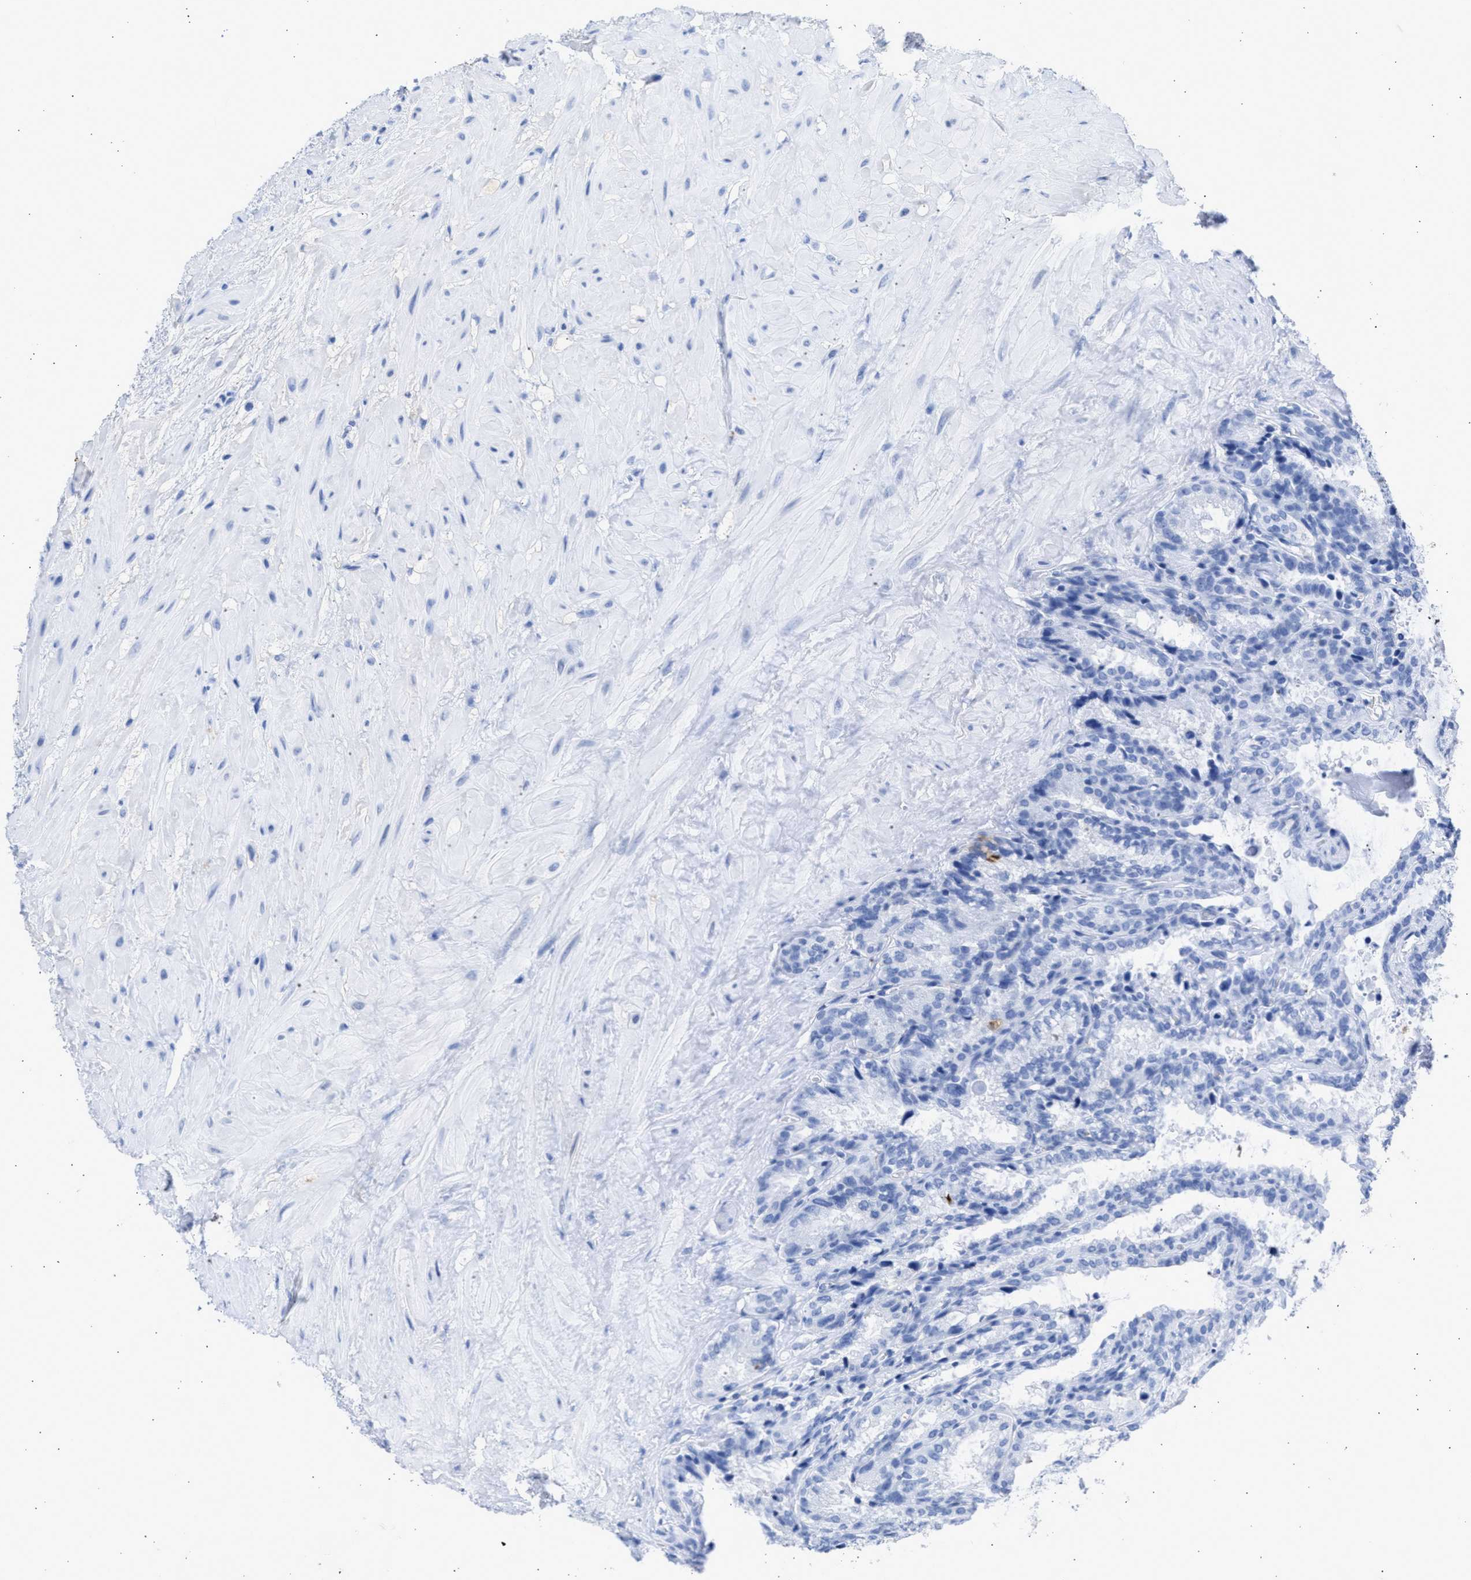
{"staining": {"intensity": "negative", "quantity": "none", "location": "none"}, "tissue": "seminal vesicle", "cell_type": "Glandular cells", "image_type": "normal", "snomed": [{"axis": "morphology", "description": "Normal tissue, NOS"}, {"axis": "topography", "description": "Seminal veicle"}], "caption": "Normal seminal vesicle was stained to show a protein in brown. There is no significant expression in glandular cells. The staining is performed using DAB brown chromogen with nuclei counter-stained in using hematoxylin.", "gene": "RSPH1", "patient": {"sex": "male", "age": 46}}